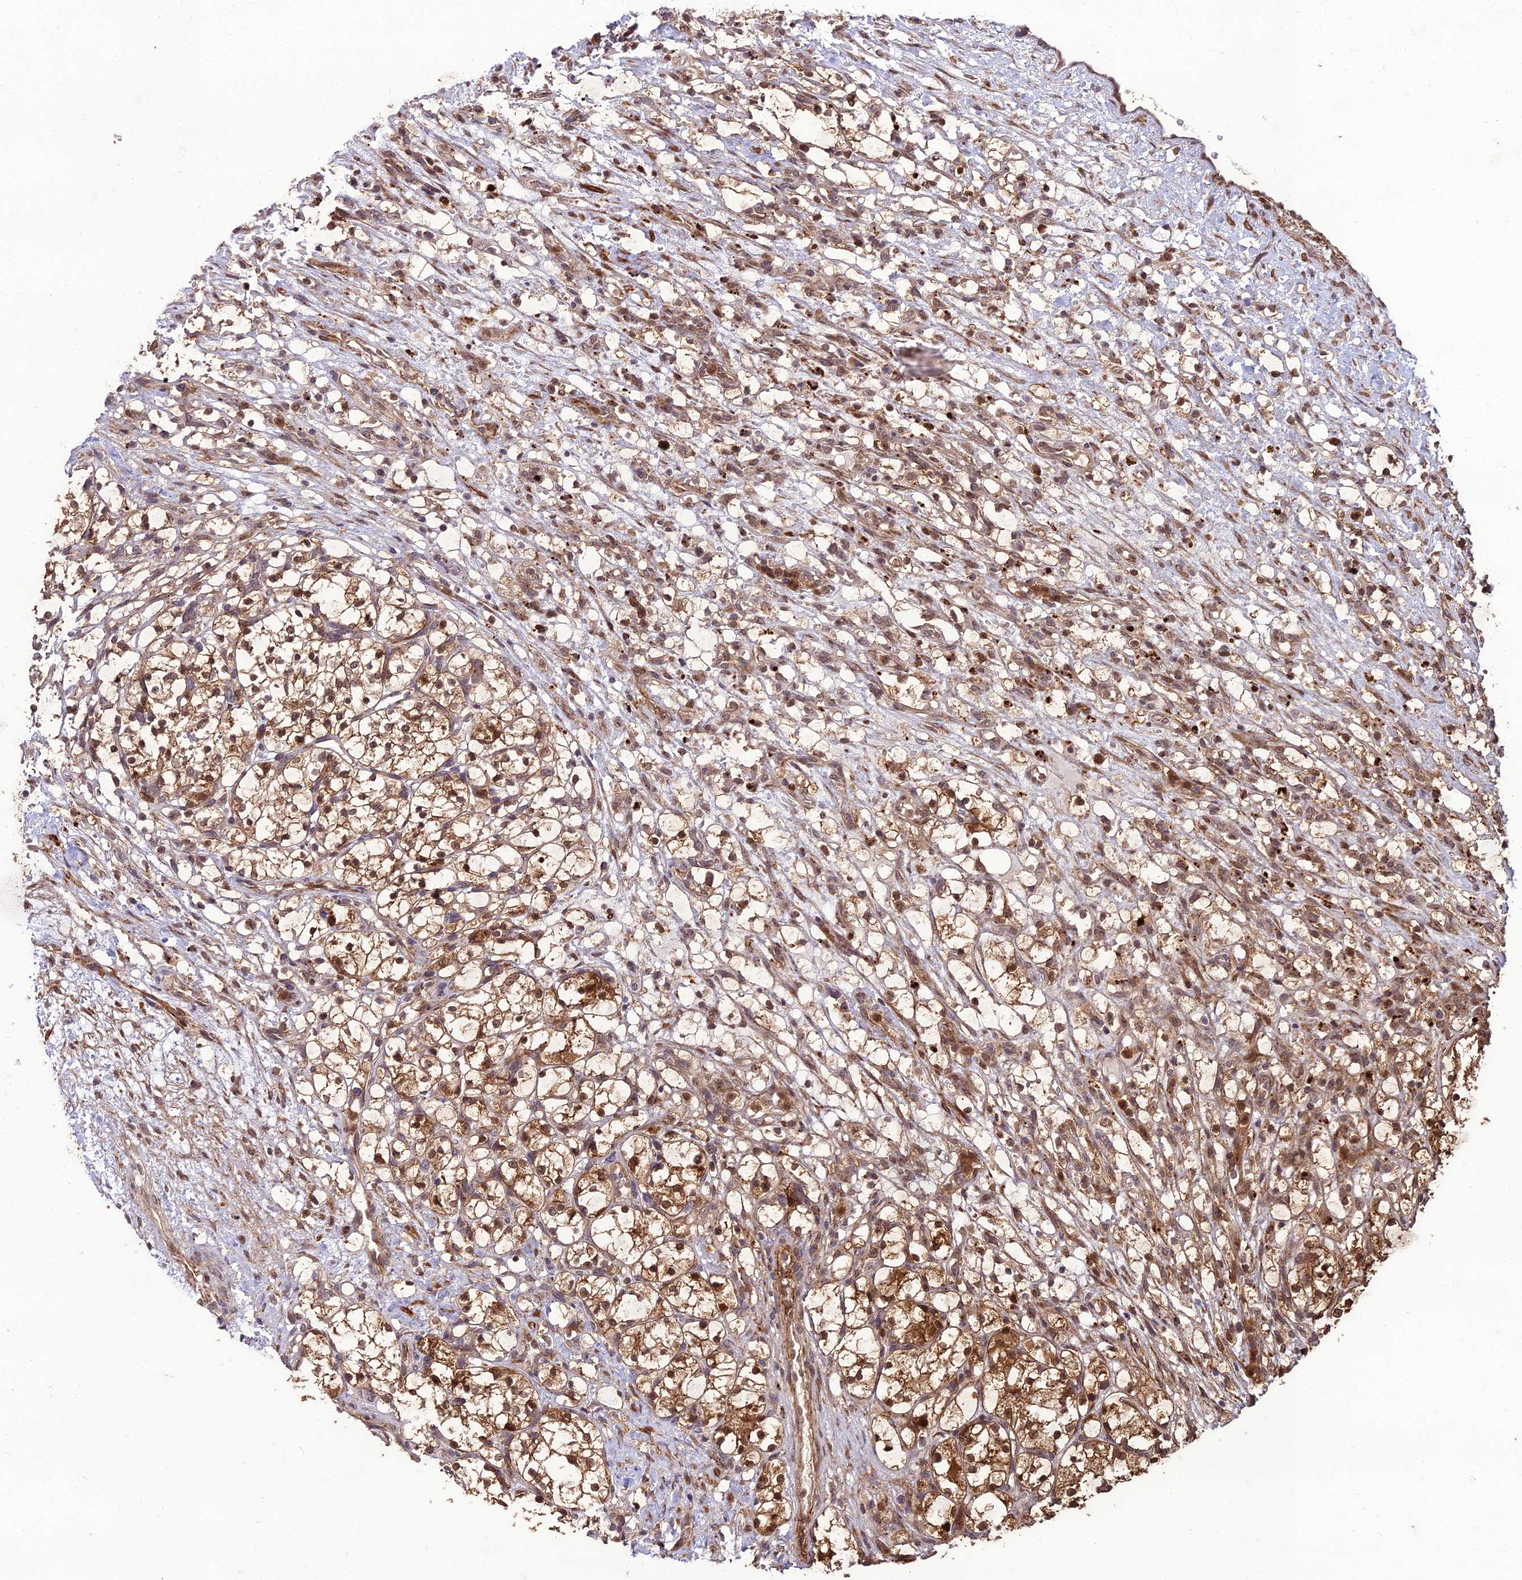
{"staining": {"intensity": "moderate", "quantity": ">75%", "location": "cytoplasmic/membranous,nuclear"}, "tissue": "renal cancer", "cell_type": "Tumor cells", "image_type": "cancer", "snomed": [{"axis": "morphology", "description": "Adenocarcinoma, NOS"}, {"axis": "topography", "description": "Kidney"}], "caption": "Immunohistochemical staining of human adenocarcinoma (renal) demonstrates medium levels of moderate cytoplasmic/membranous and nuclear positivity in approximately >75% of tumor cells.", "gene": "ZNF766", "patient": {"sex": "female", "age": 69}}